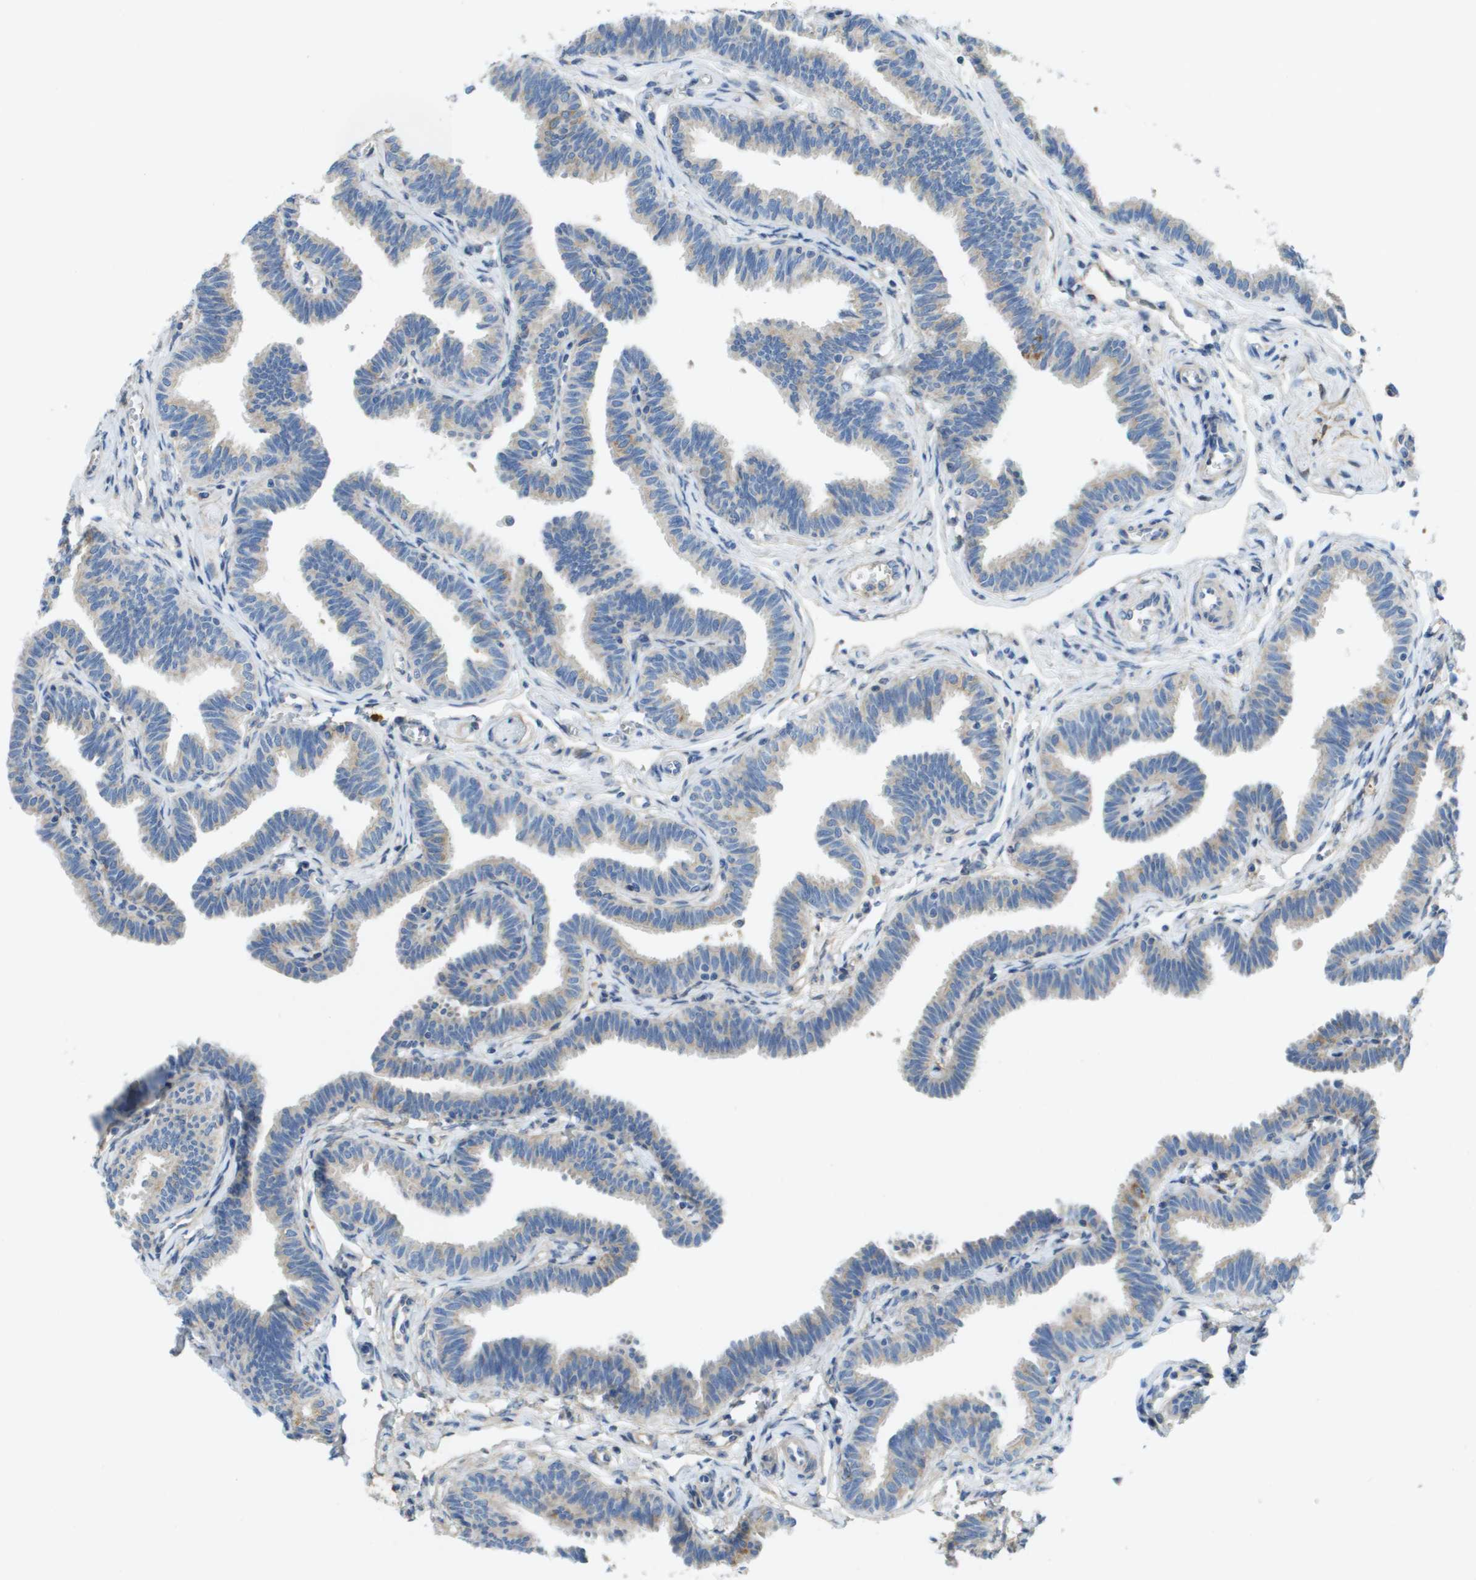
{"staining": {"intensity": "weak", "quantity": "25%-75%", "location": "cytoplasmic/membranous"}, "tissue": "fallopian tube", "cell_type": "Glandular cells", "image_type": "normal", "snomed": [{"axis": "morphology", "description": "Normal tissue, NOS"}, {"axis": "topography", "description": "Fallopian tube"}, {"axis": "topography", "description": "Ovary"}], "caption": "Fallopian tube stained for a protein (brown) displays weak cytoplasmic/membranous positive staining in approximately 25%-75% of glandular cells.", "gene": "CYGB", "patient": {"sex": "female", "age": 23}}